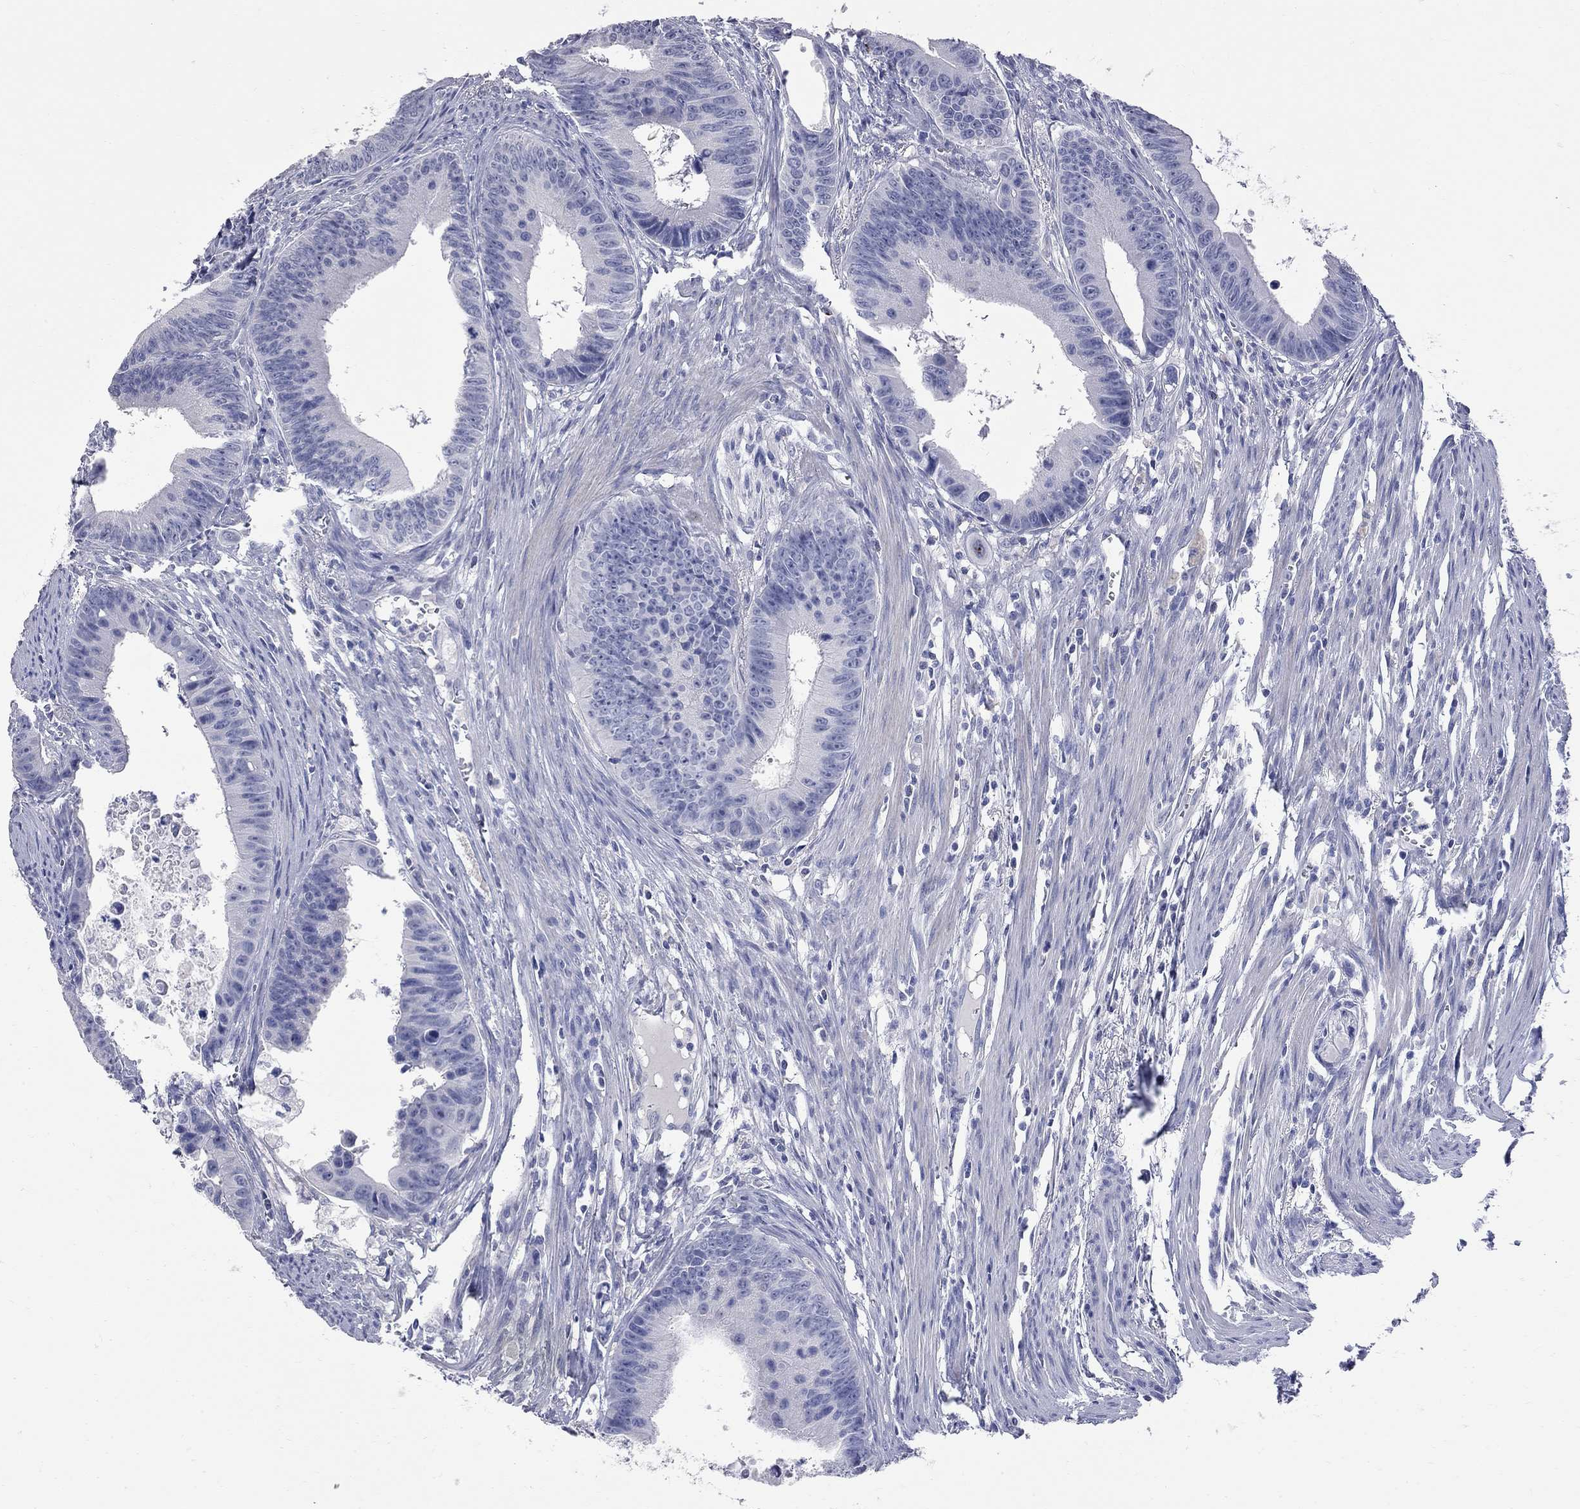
{"staining": {"intensity": "negative", "quantity": "none", "location": "none"}, "tissue": "colorectal cancer", "cell_type": "Tumor cells", "image_type": "cancer", "snomed": [{"axis": "morphology", "description": "Adenocarcinoma, NOS"}, {"axis": "topography", "description": "Colon"}], "caption": "The immunohistochemistry (IHC) photomicrograph has no significant staining in tumor cells of colorectal cancer tissue.", "gene": "FAM221B", "patient": {"sex": "female", "age": 87}}